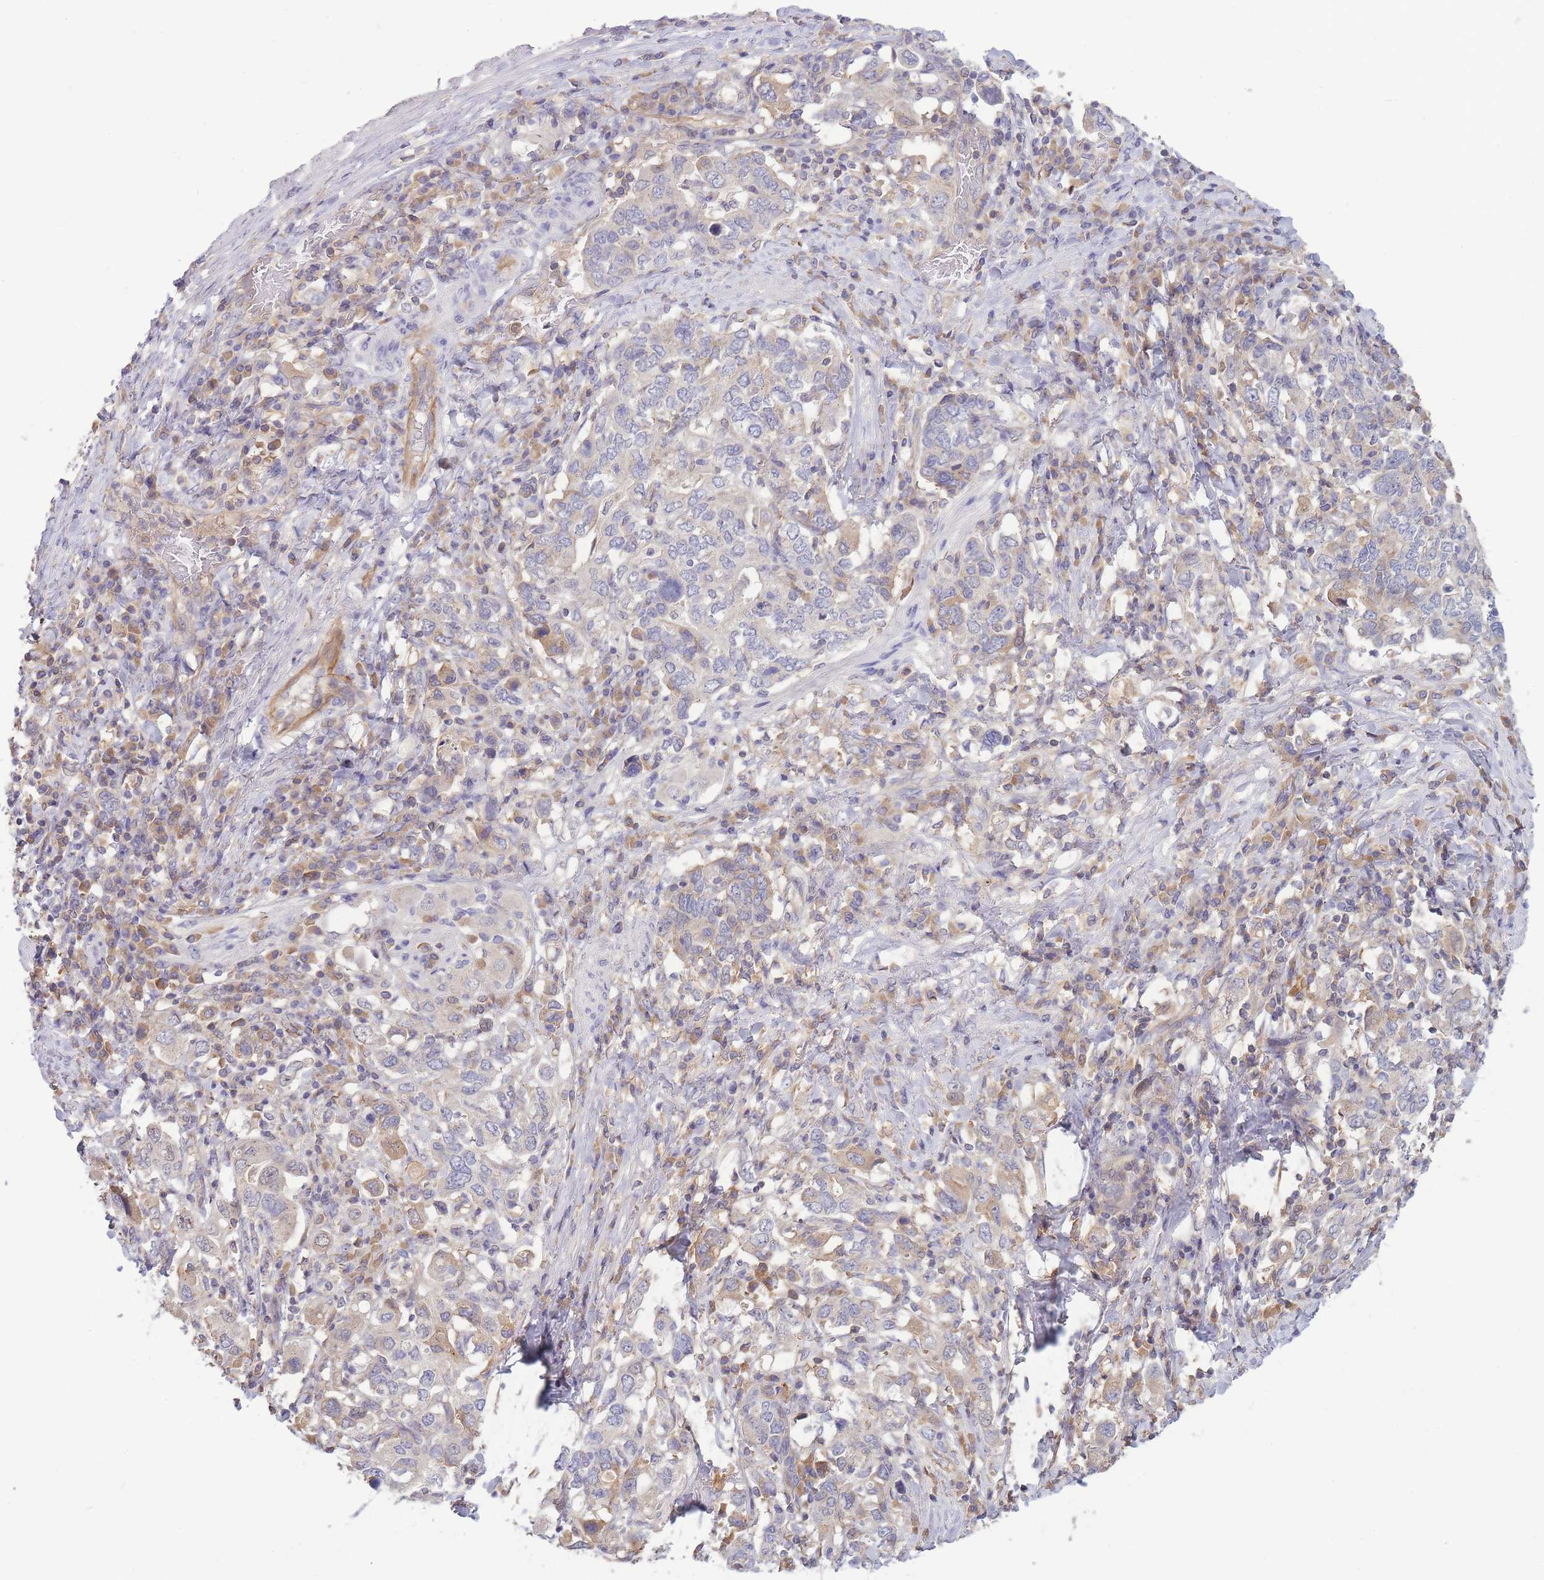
{"staining": {"intensity": "negative", "quantity": "none", "location": "none"}, "tissue": "stomach cancer", "cell_type": "Tumor cells", "image_type": "cancer", "snomed": [{"axis": "morphology", "description": "Adenocarcinoma, NOS"}, {"axis": "topography", "description": "Stomach, upper"}, {"axis": "topography", "description": "Stomach"}], "caption": "Stomach adenocarcinoma was stained to show a protein in brown. There is no significant staining in tumor cells.", "gene": "NDUFAF5", "patient": {"sex": "male", "age": 62}}